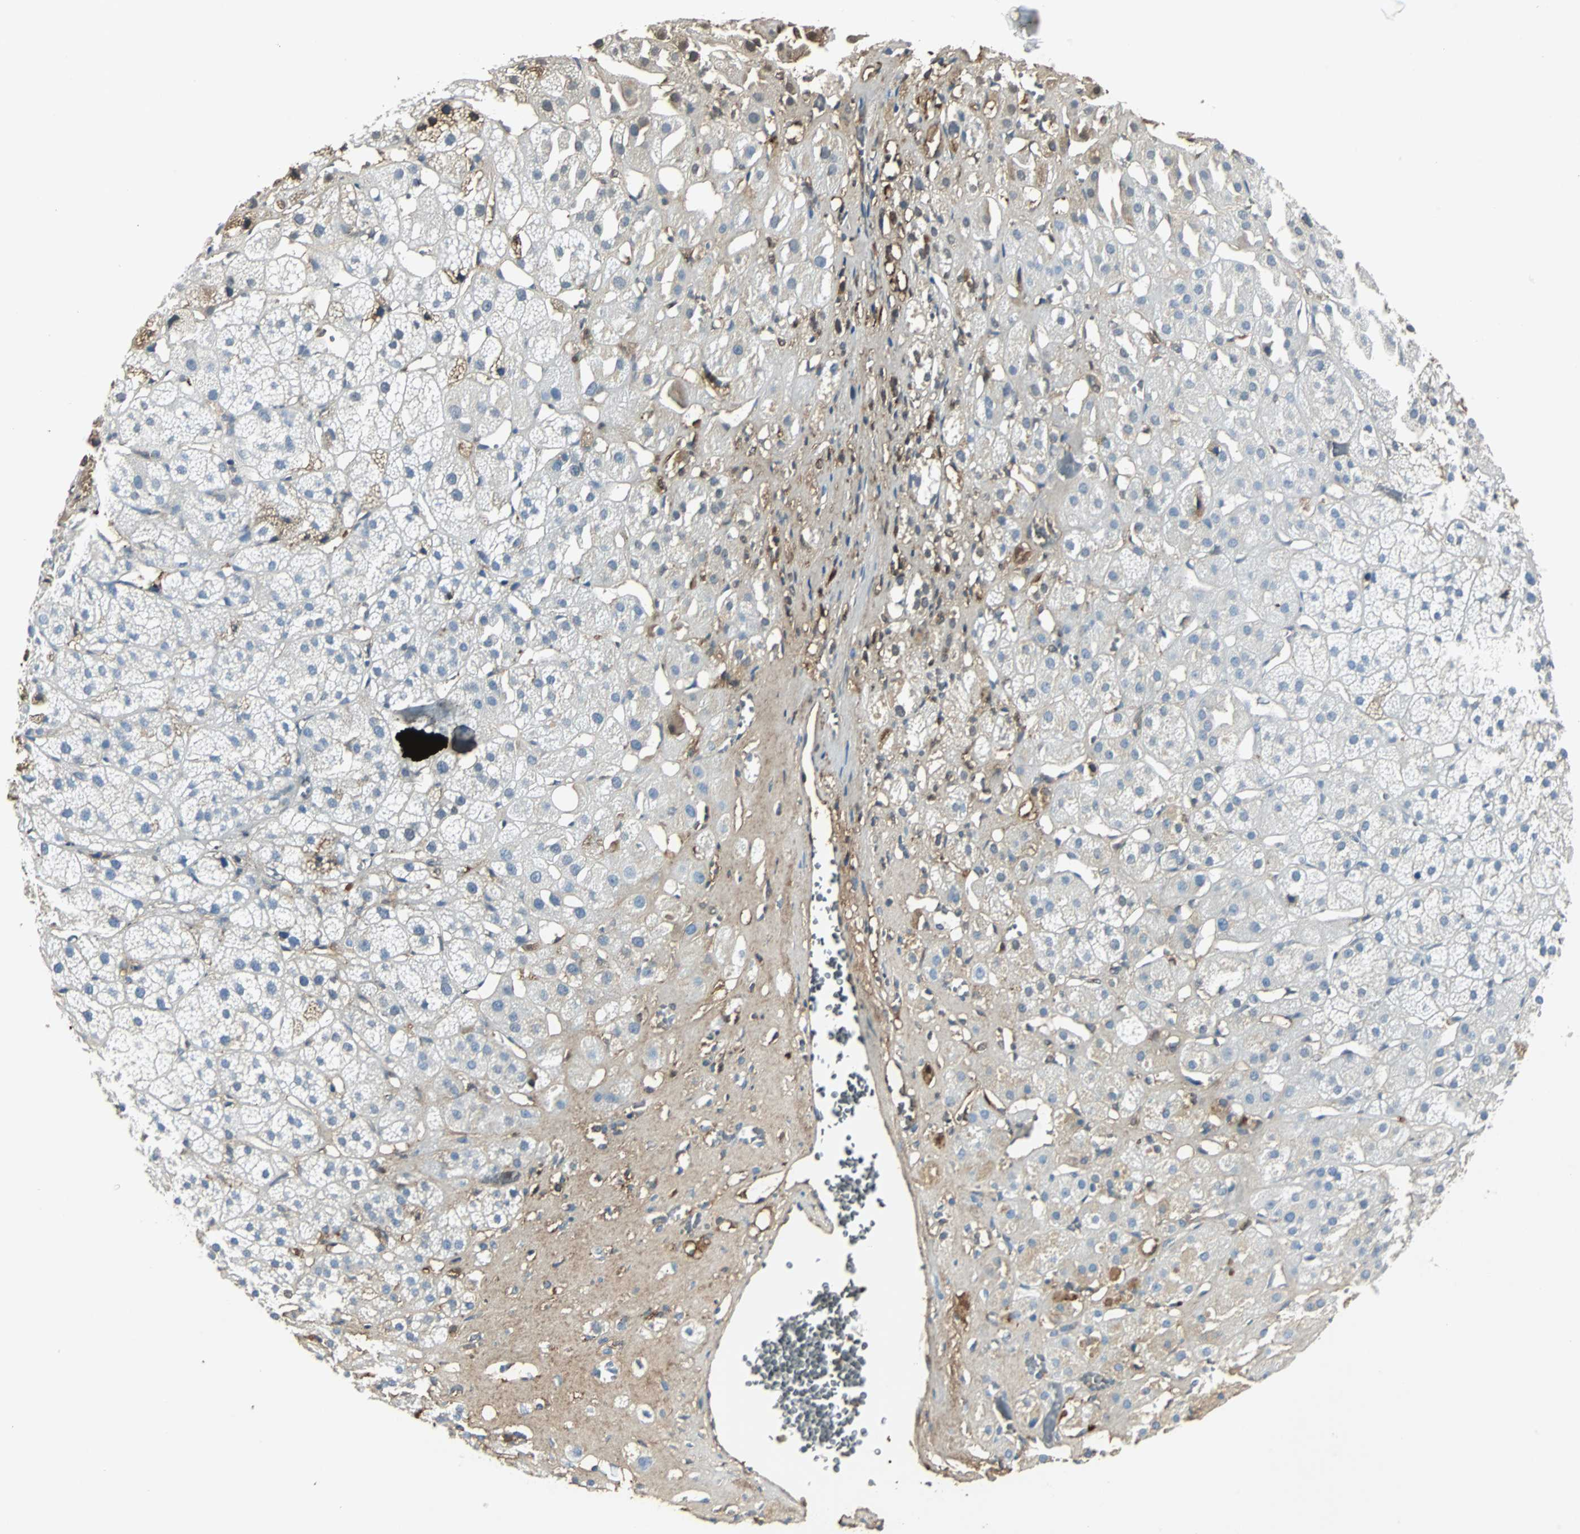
{"staining": {"intensity": "weak", "quantity": "<25%", "location": "cytoplasmic/membranous"}, "tissue": "adrenal gland", "cell_type": "Glandular cells", "image_type": "normal", "snomed": [{"axis": "morphology", "description": "Normal tissue, NOS"}, {"axis": "topography", "description": "Adrenal gland"}], "caption": "IHC image of benign human adrenal gland stained for a protein (brown), which exhibits no staining in glandular cells.", "gene": "IGHA1", "patient": {"sex": "female", "age": 71}}